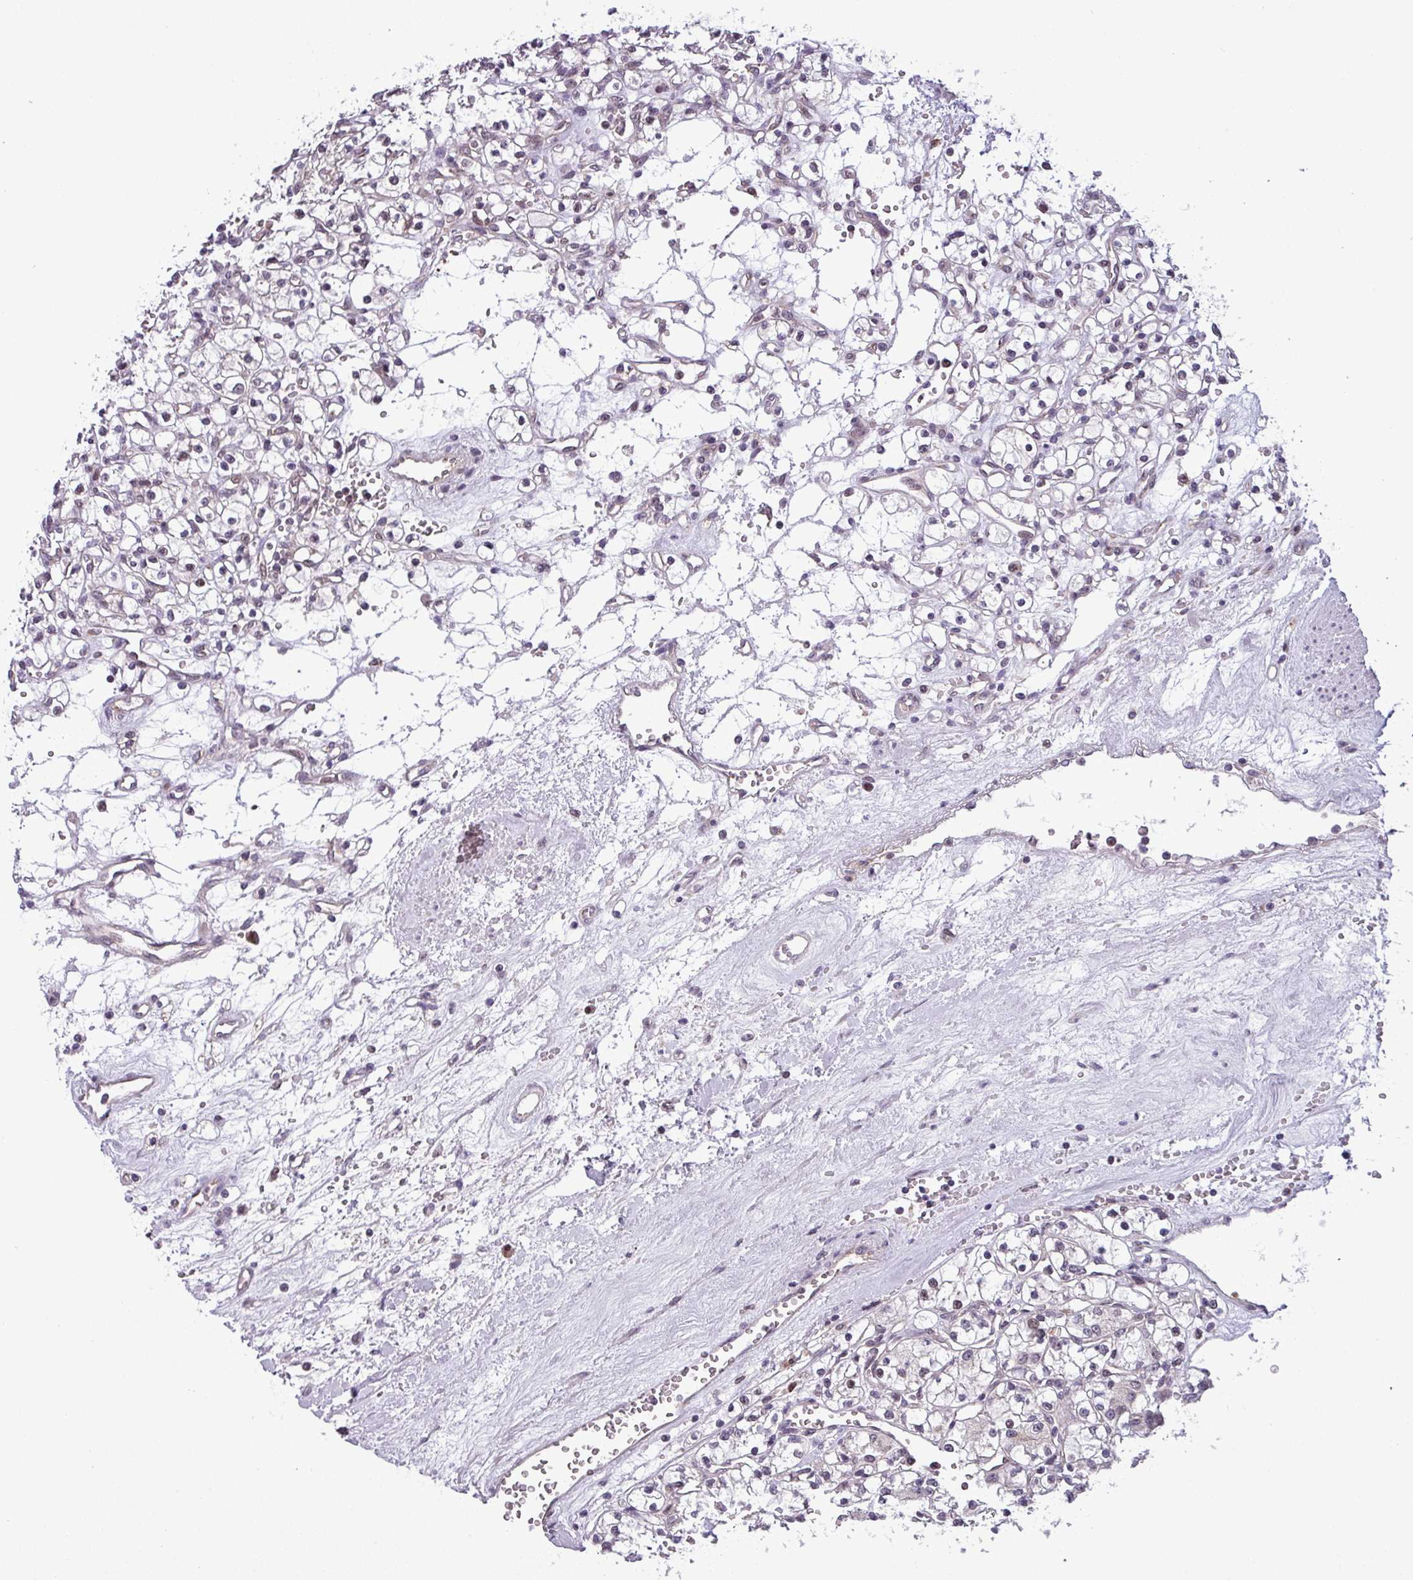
{"staining": {"intensity": "negative", "quantity": "none", "location": "none"}, "tissue": "renal cancer", "cell_type": "Tumor cells", "image_type": "cancer", "snomed": [{"axis": "morphology", "description": "Adenocarcinoma, NOS"}, {"axis": "topography", "description": "Kidney"}], "caption": "The IHC micrograph has no significant positivity in tumor cells of renal cancer tissue.", "gene": "NPFFR1", "patient": {"sex": "female", "age": 59}}